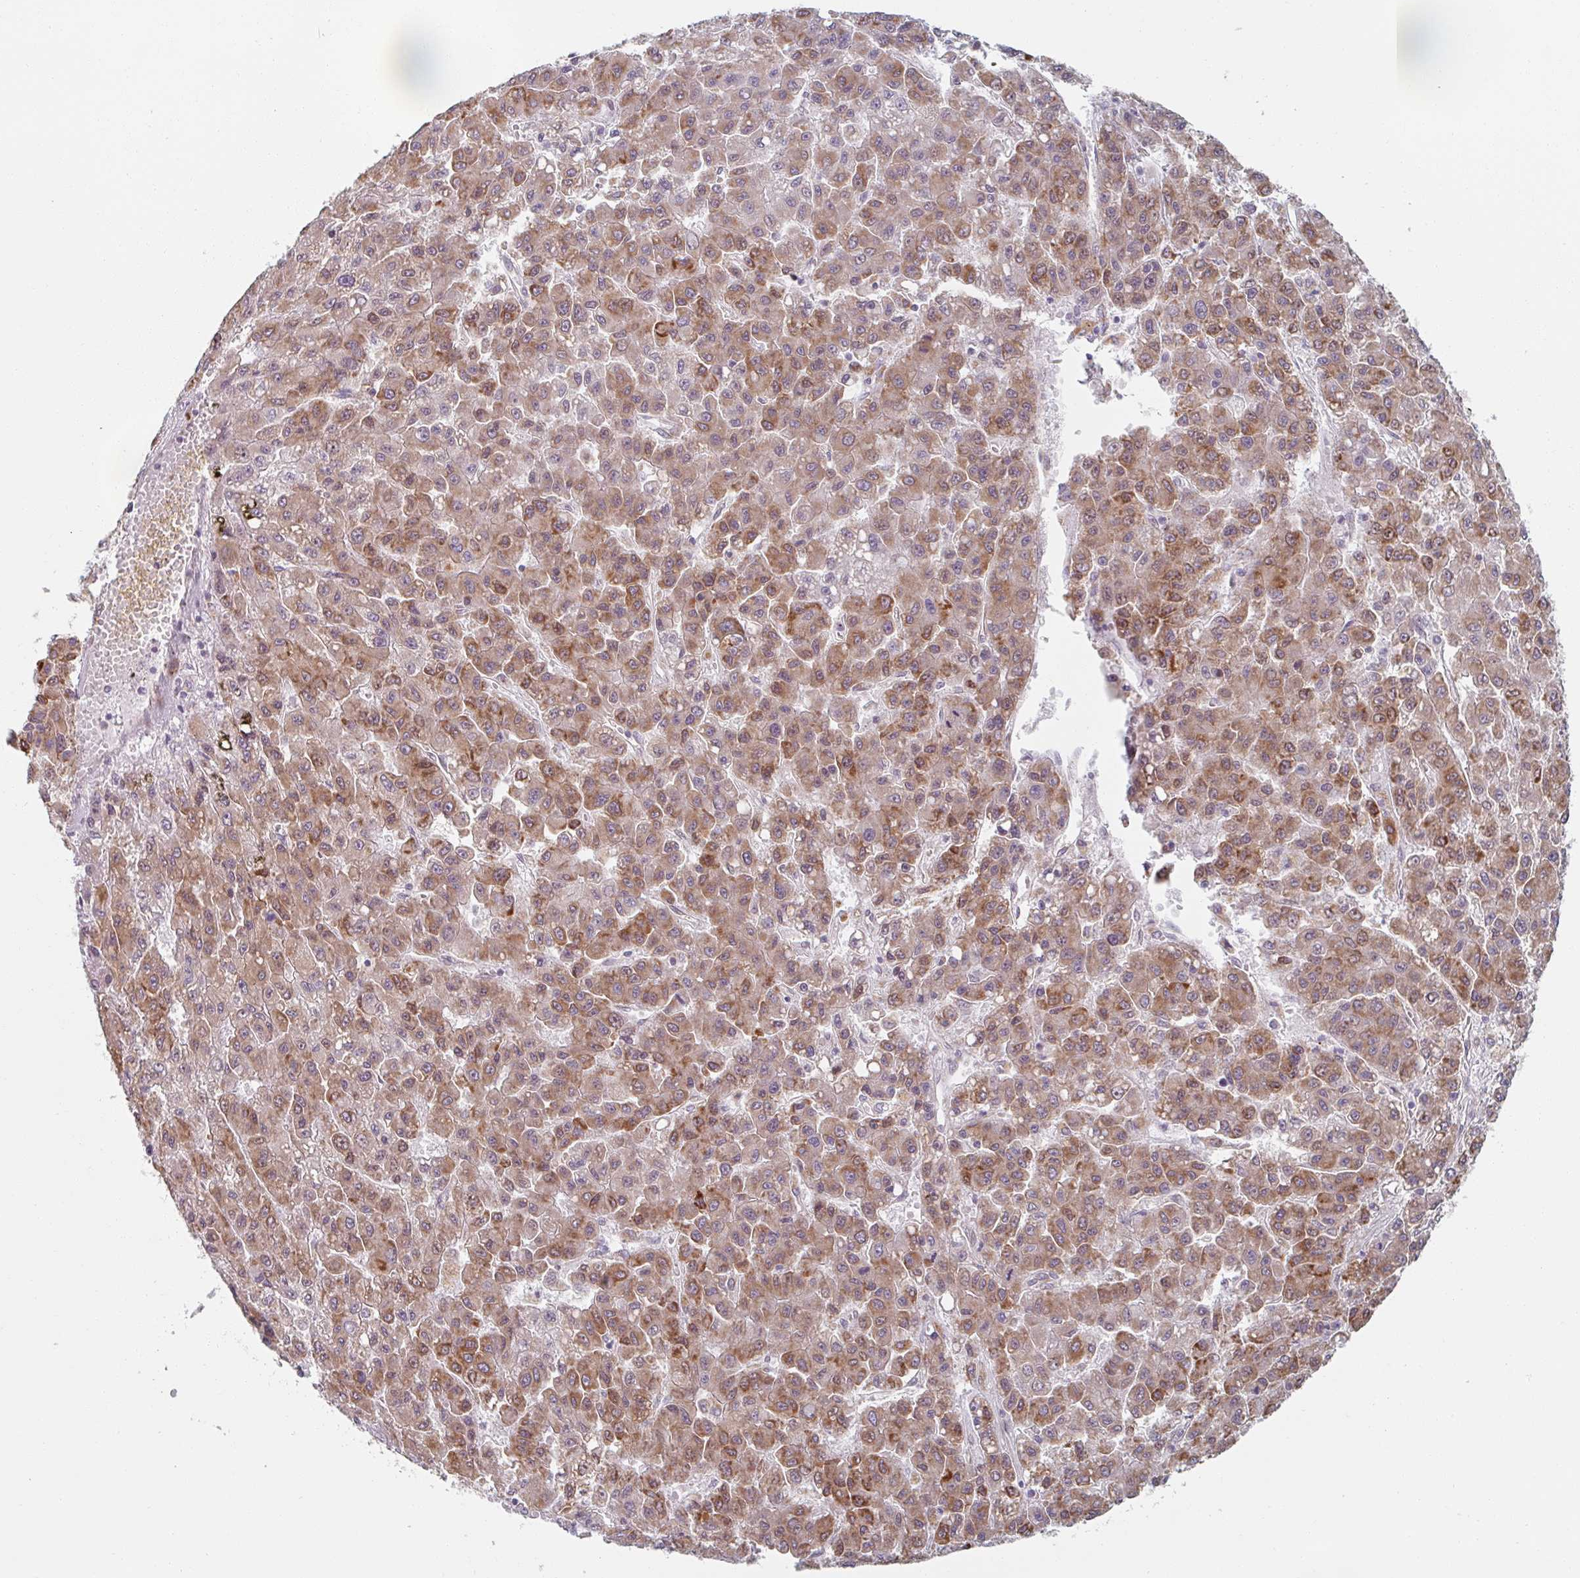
{"staining": {"intensity": "moderate", "quantity": ">75%", "location": "cytoplasmic/membranous"}, "tissue": "liver cancer", "cell_type": "Tumor cells", "image_type": "cancer", "snomed": [{"axis": "morphology", "description": "Carcinoma, Hepatocellular, NOS"}, {"axis": "topography", "description": "Liver"}], "caption": "Immunohistochemistry photomicrograph of hepatocellular carcinoma (liver) stained for a protein (brown), which displays medium levels of moderate cytoplasmic/membranous positivity in about >75% of tumor cells.", "gene": "TRAPPC10", "patient": {"sex": "male", "age": 70}}